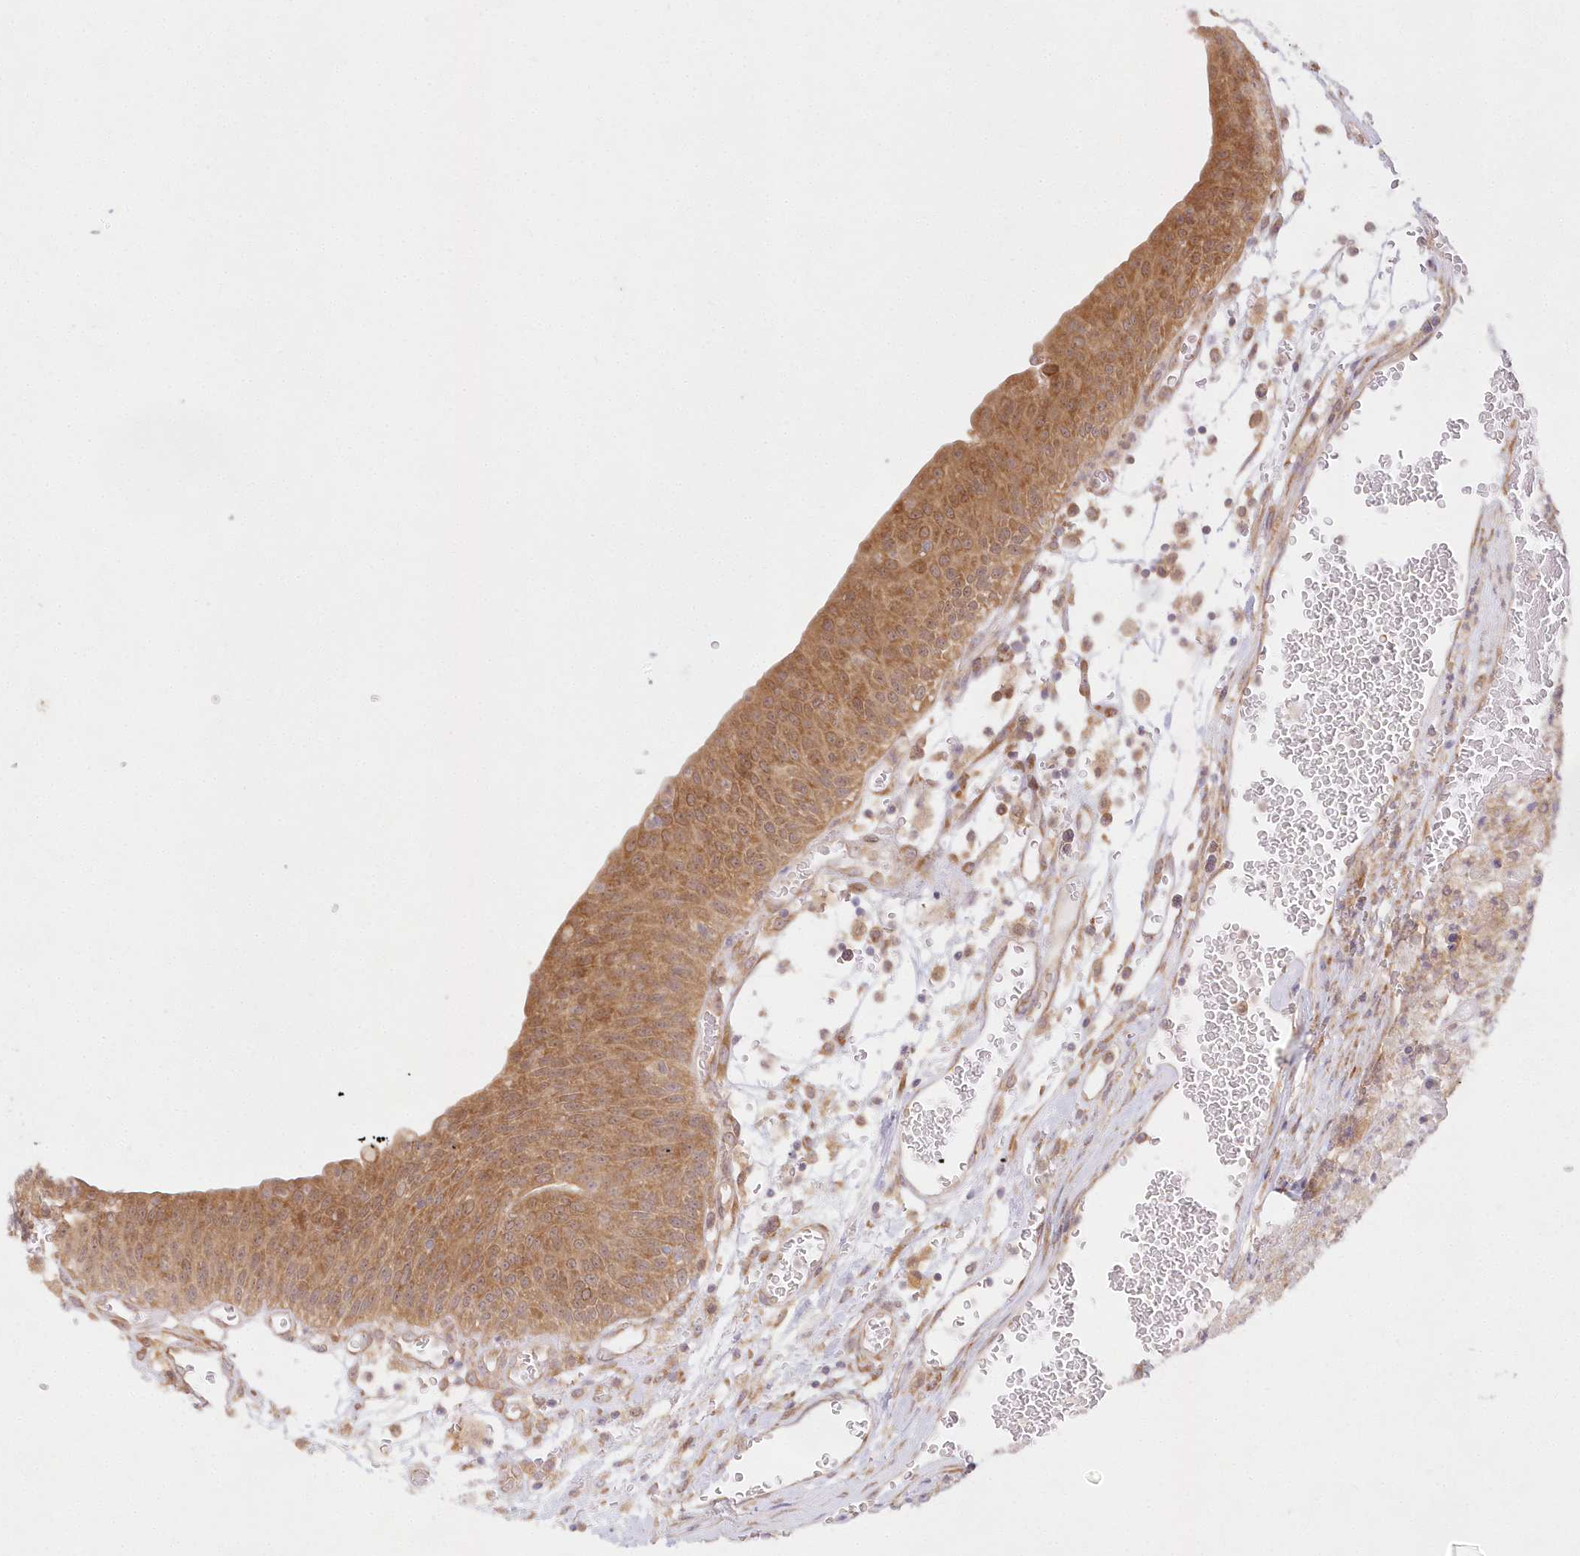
{"staining": {"intensity": "moderate", "quantity": ">75%", "location": "cytoplasmic/membranous"}, "tissue": "urothelial cancer", "cell_type": "Tumor cells", "image_type": "cancer", "snomed": [{"axis": "morphology", "description": "Urothelial carcinoma, High grade"}, {"axis": "topography", "description": "Urinary bladder"}], "caption": "The micrograph reveals staining of urothelial cancer, revealing moderate cytoplasmic/membranous protein staining (brown color) within tumor cells. The protein of interest is stained brown, and the nuclei are stained in blue (DAB IHC with brightfield microscopy, high magnification).", "gene": "RNPEP", "patient": {"sex": "female", "age": 79}}